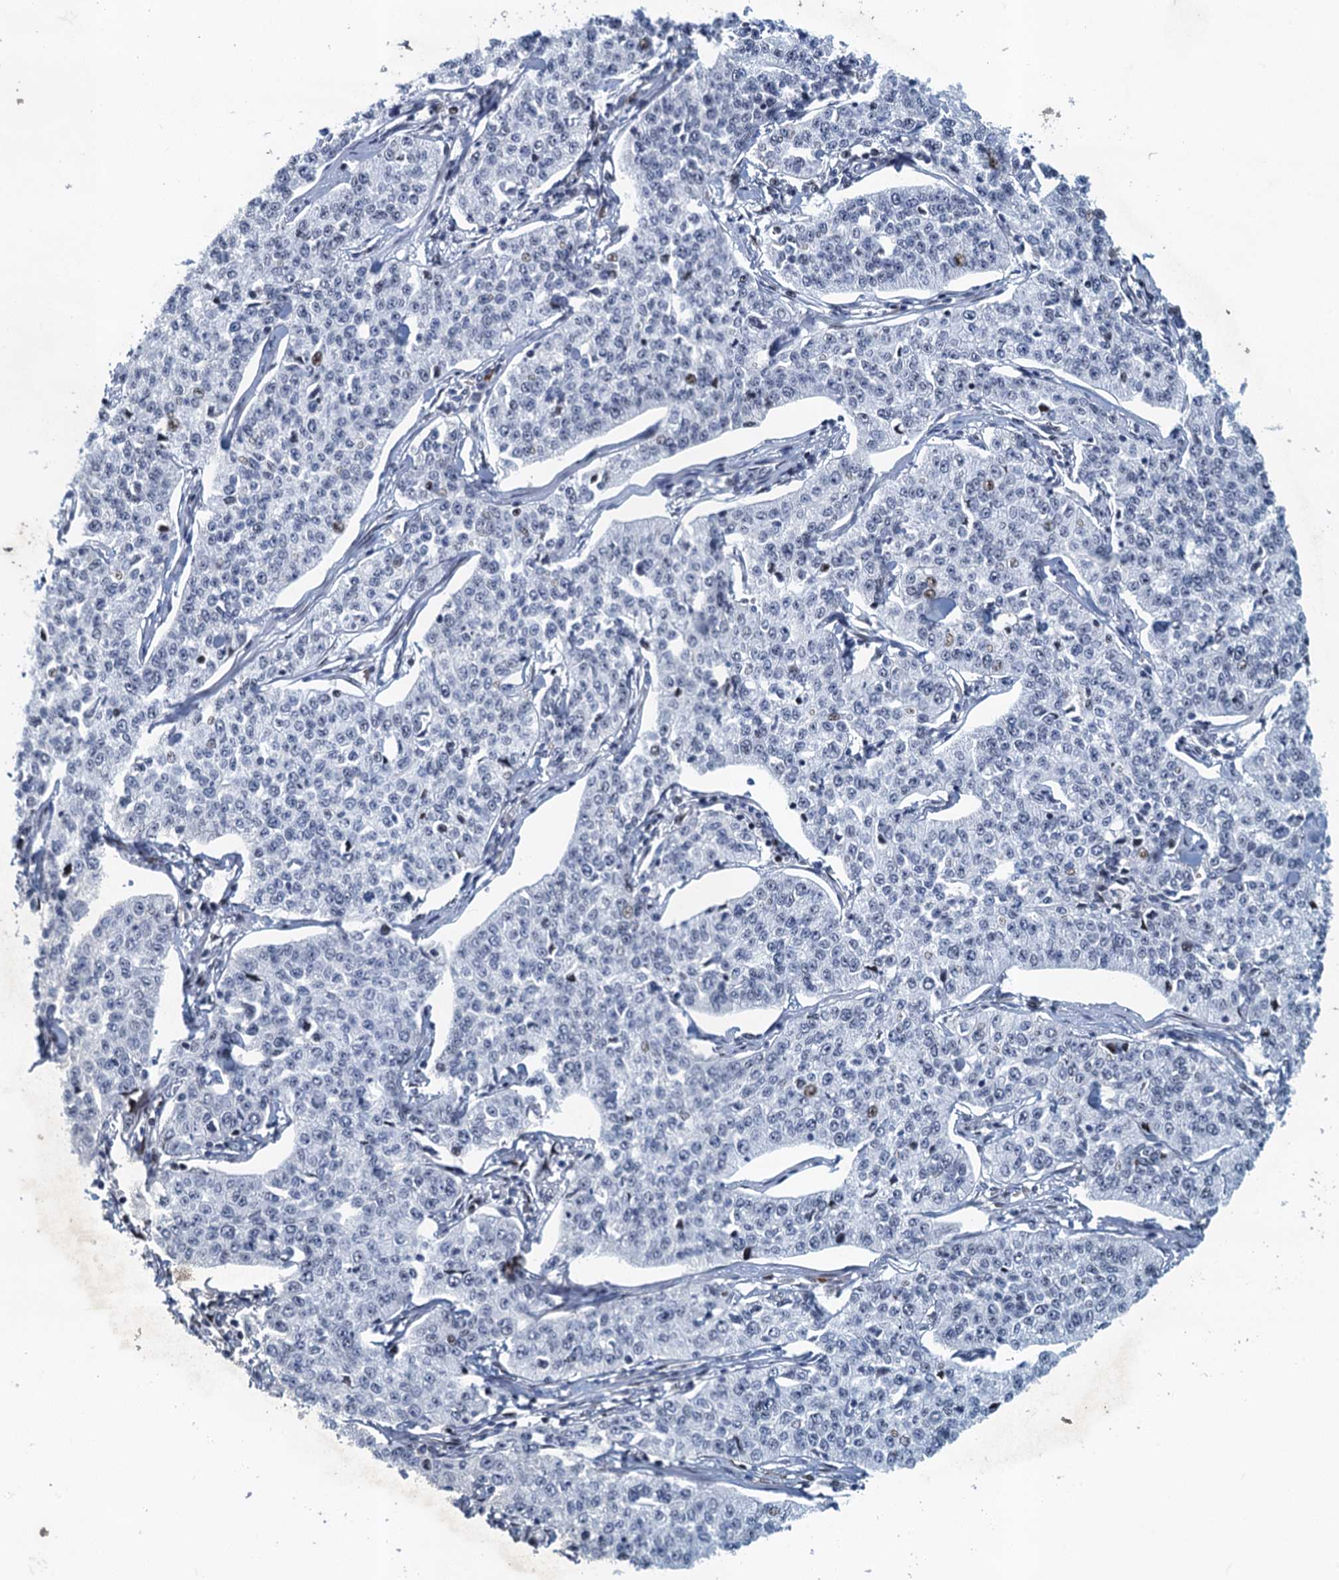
{"staining": {"intensity": "negative", "quantity": "none", "location": "none"}, "tissue": "cervical cancer", "cell_type": "Tumor cells", "image_type": "cancer", "snomed": [{"axis": "morphology", "description": "Squamous cell carcinoma, NOS"}, {"axis": "topography", "description": "Cervix"}], "caption": "The immunohistochemistry micrograph has no significant staining in tumor cells of cervical cancer (squamous cell carcinoma) tissue.", "gene": "ANKRD13D", "patient": {"sex": "female", "age": 35}}